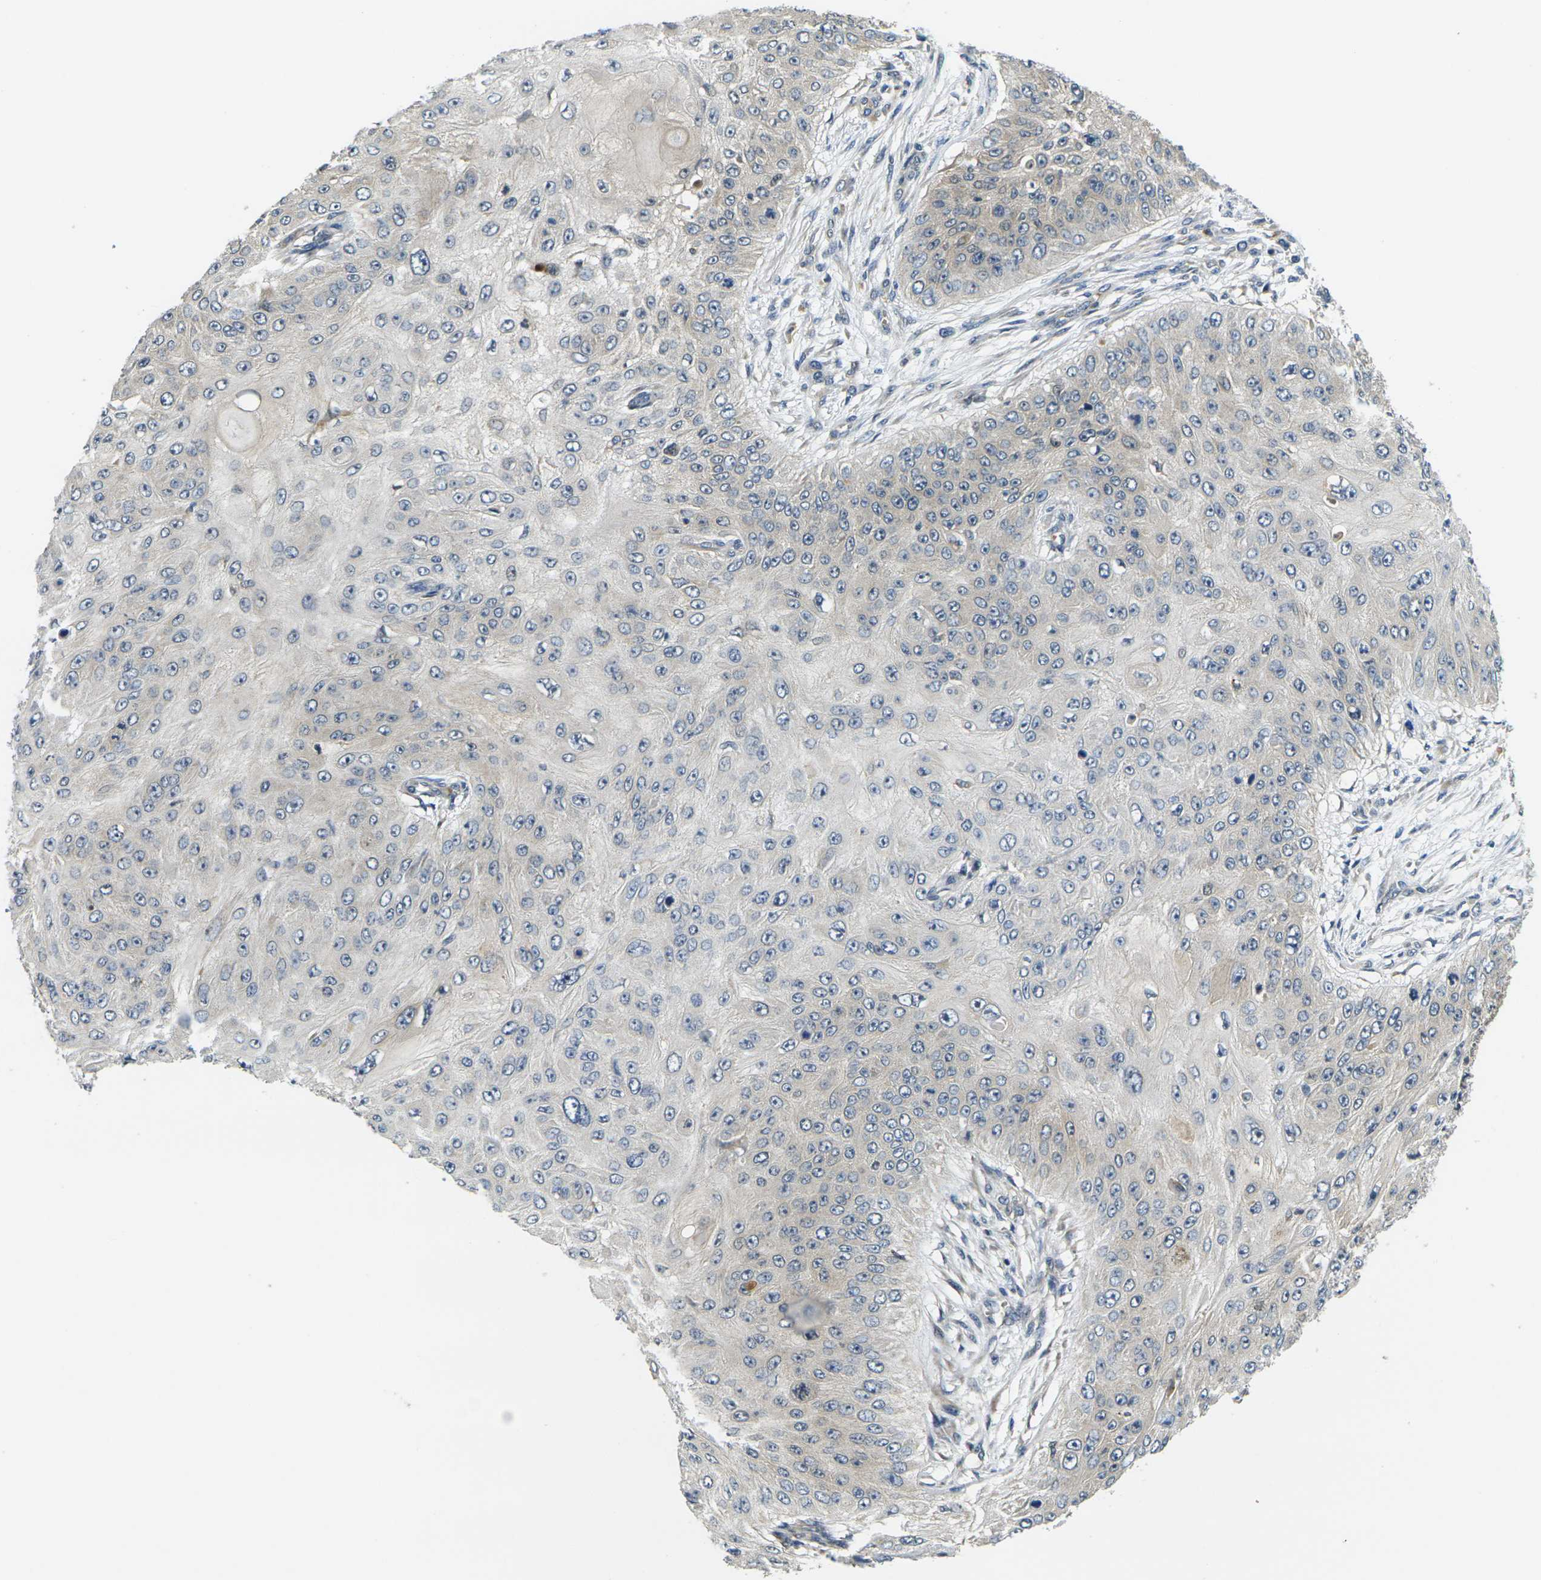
{"staining": {"intensity": "weak", "quantity": "25%-75%", "location": "cytoplasmic/membranous"}, "tissue": "skin cancer", "cell_type": "Tumor cells", "image_type": "cancer", "snomed": [{"axis": "morphology", "description": "Squamous cell carcinoma, NOS"}, {"axis": "topography", "description": "Skin"}], "caption": "IHC staining of skin cancer (squamous cell carcinoma), which demonstrates low levels of weak cytoplasmic/membranous positivity in about 25%-75% of tumor cells indicating weak cytoplasmic/membranous protein positivity. The staining was performed using DAB (3,3'-diaminobenzidine) (brown) for protein detection and nuclei were counterstained in hematoxylin (blue).", "gene": "MINAR2", "patient": {"sex": "female", "age": 80}}